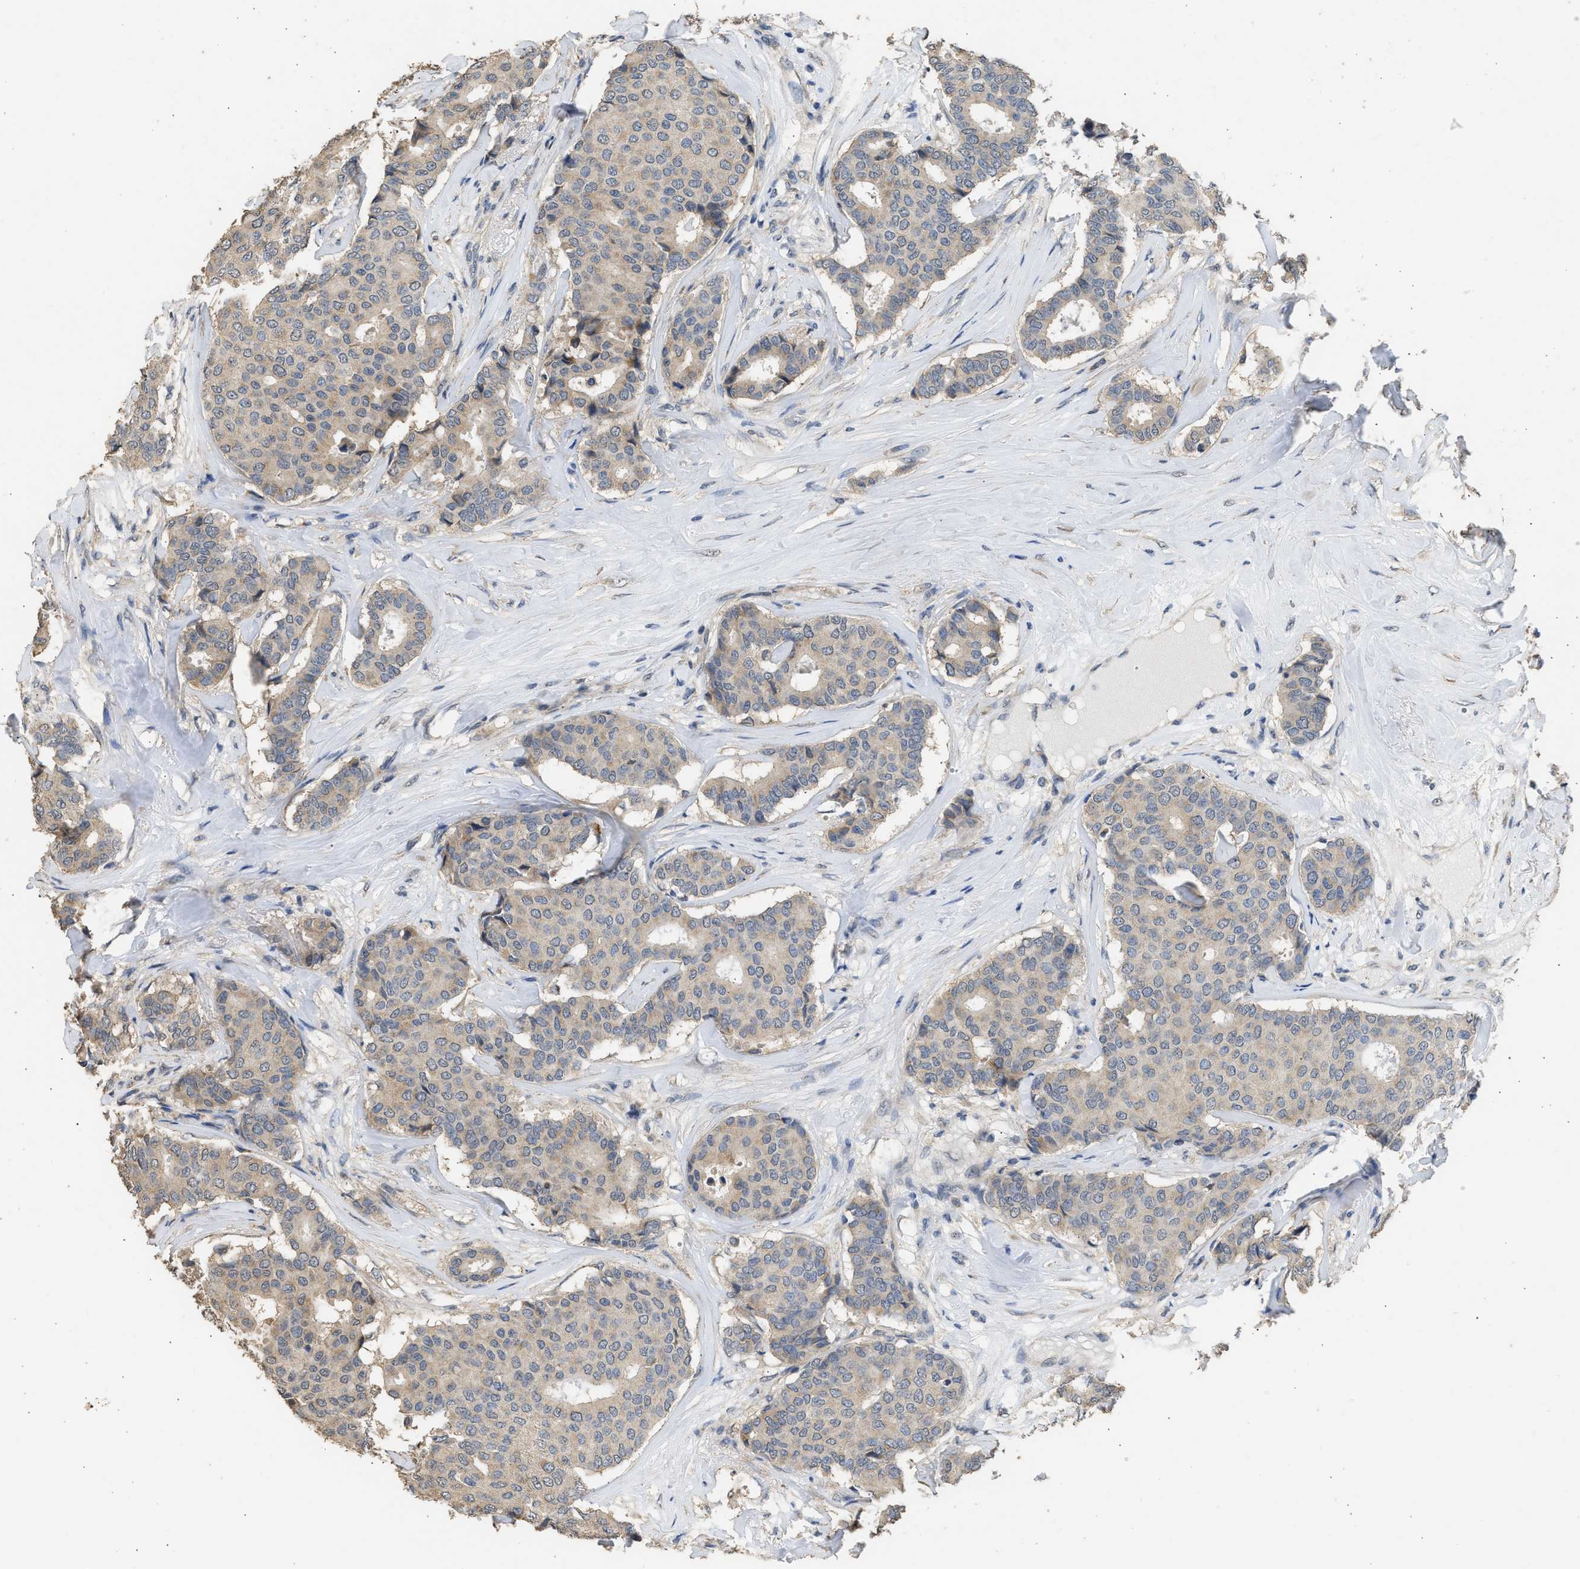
{"staining": {"intensity": "weak", "quantity": "<25%", "location": "cytoplasmic/membranous"}, "tissue": "breast cancer", "cell_type": "Tumor cells", "image_type": "cancer", "snomed": [{"axis": "morphology", "description": "Duct carcinoma"}, {"axis": "topography", "description": "Breast"}], "caption": "High power microscopy photomicrograph of an immunohistochemistry photomicrograph of intraductal carcinoma (breast), revealing no significant positivity in tumor cells.", "gene": "SPINT2", "patient": {"sex": "female", "age": 75}}